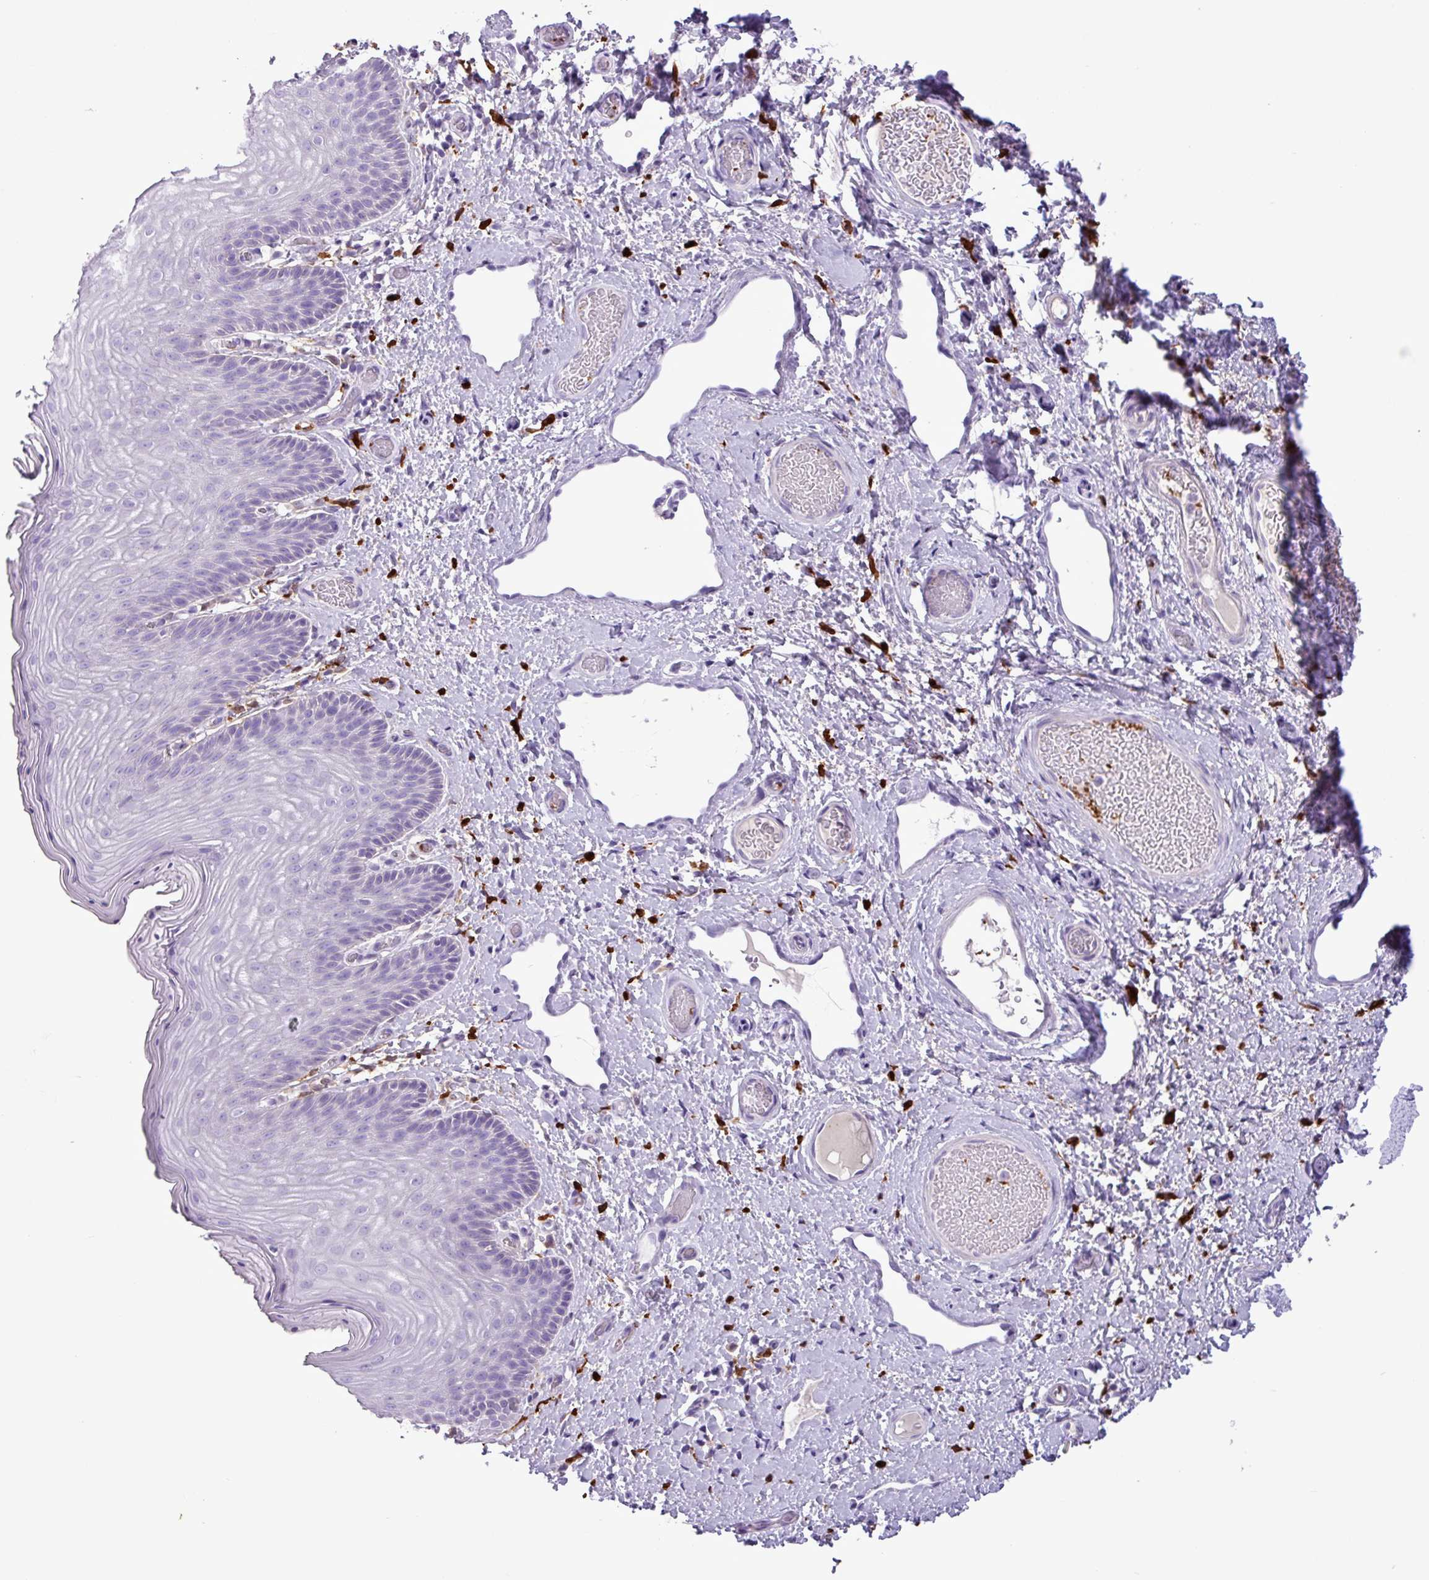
{"staining": {"intensity": "negative", "quantity": "none", "location": "none"}, "tissue": "skin", "cell_type": "Epidermal cells", "image_type": "normal", "snomed": [{"axis": "morphology", "description": "Normal tissue, NOS"}, {"axis": "topography", "description": "Anal"}], "caption": "This photomicrograph is of unremarkable skin stained with IHC to label a protein in brown with the nuclei are counter-stained blue. There is no staining in epidermal cells.", "gene": "TMEM200C", "patient": {"sex": "female", "age": 40}}